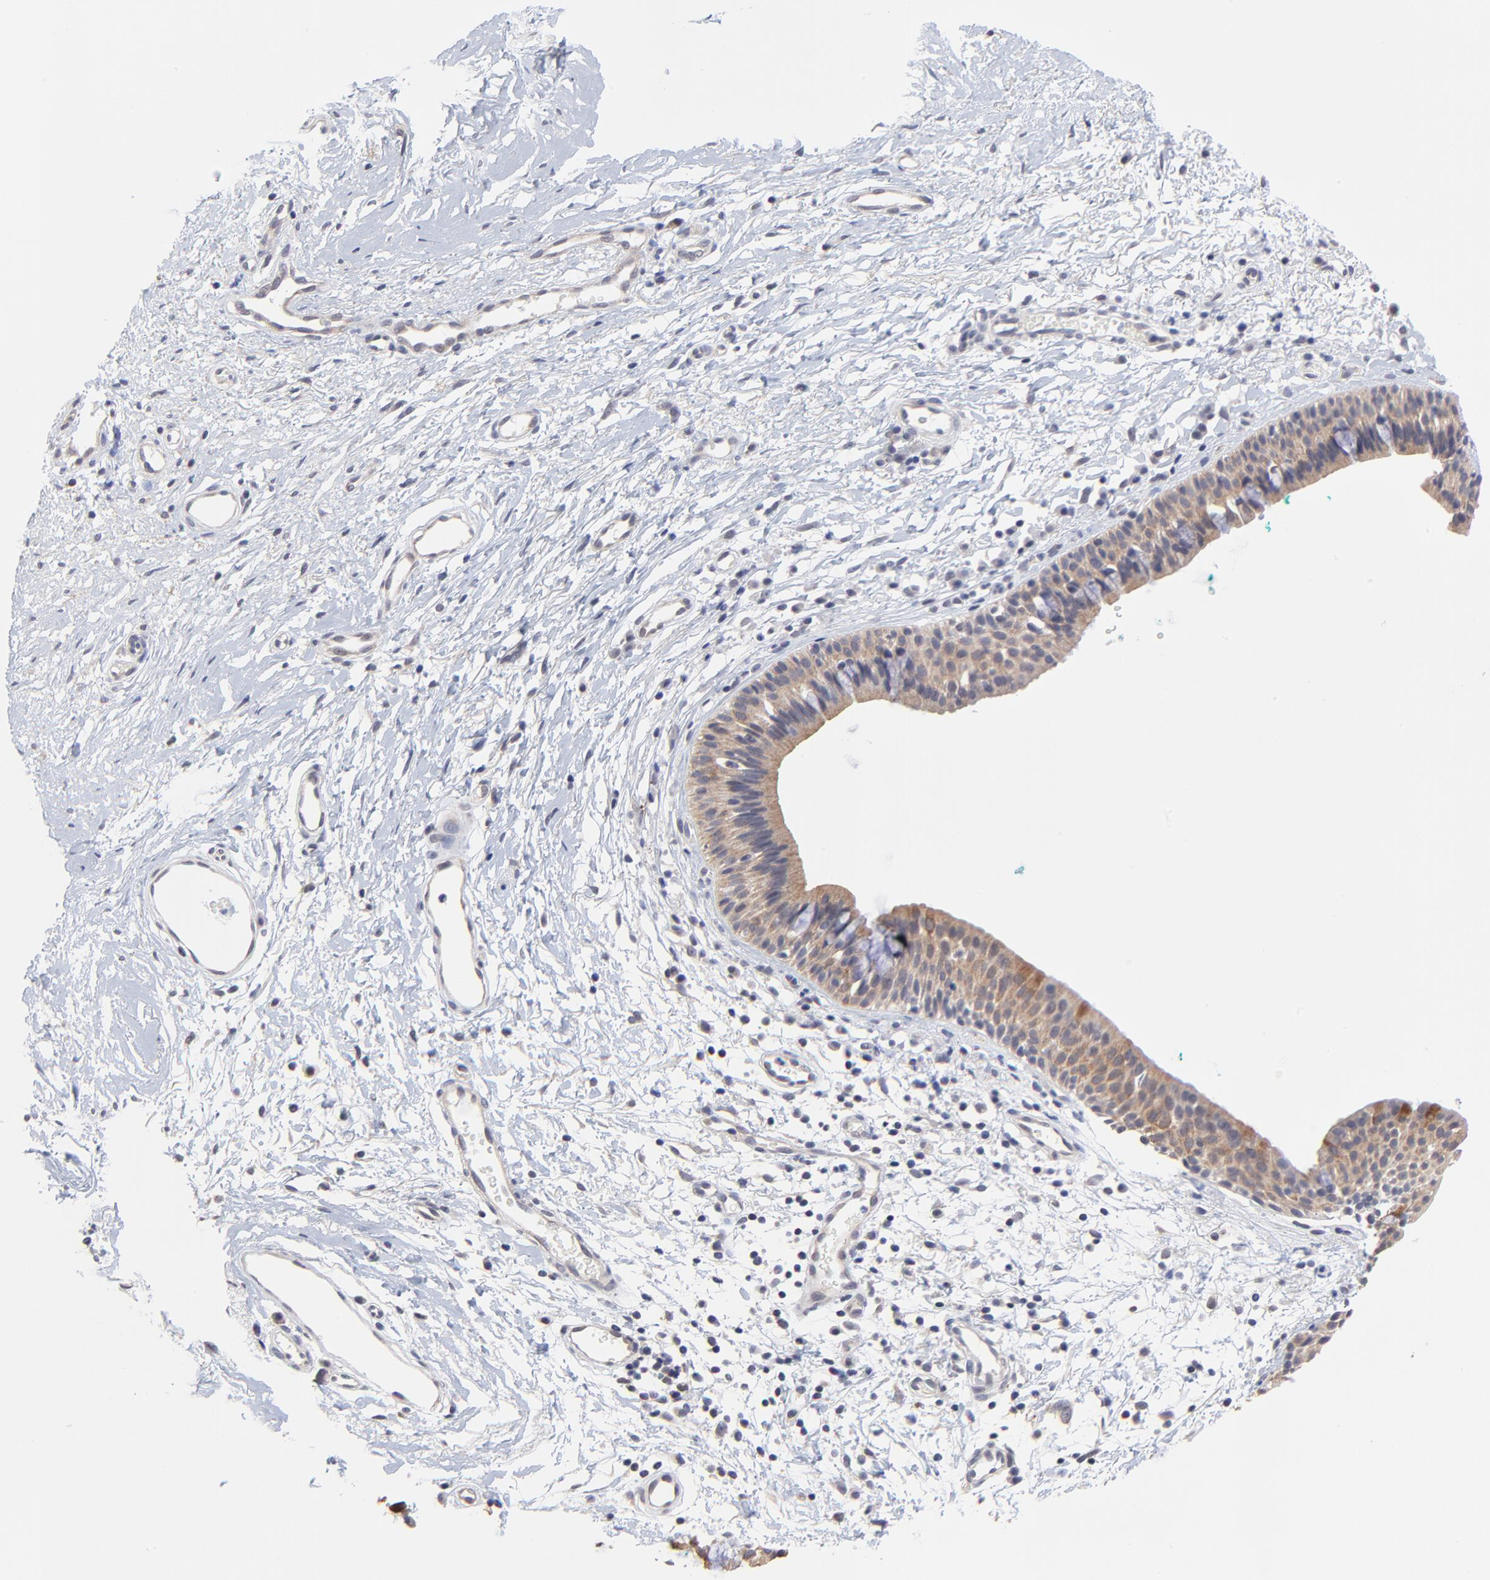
{"staining": {"intensity": "moderate", "quantity": ">75%", "location": "cytoplasmic/membranous"}, "tissue": "nasopharynx", "cell_type": "Respiratory epithelial cells", "image_type": "normal", "snomed": [{"axis": "morphology", "description": "Normal tissue, NOS"}, {"axis": "morphology", "description": "Basal cell carcinoma"}, {"axis": "topography", "description": "Cartilage tissue"}, {"axis": "topography", "description": "Nasopharynx"}, {"axis": "topography", "description": "Oral tissue"}], "caption": "Protein expression analysis of normal human nasopharynx reveals moderate cytoplasmic/membranous positivity in approximately >75% of respiratory epithelial cells. (brown staining indicates protein expression, while blue staining denotes nuclei).", "gene": "FBXO8", "patient": {"sex": "female", "age": 77}}